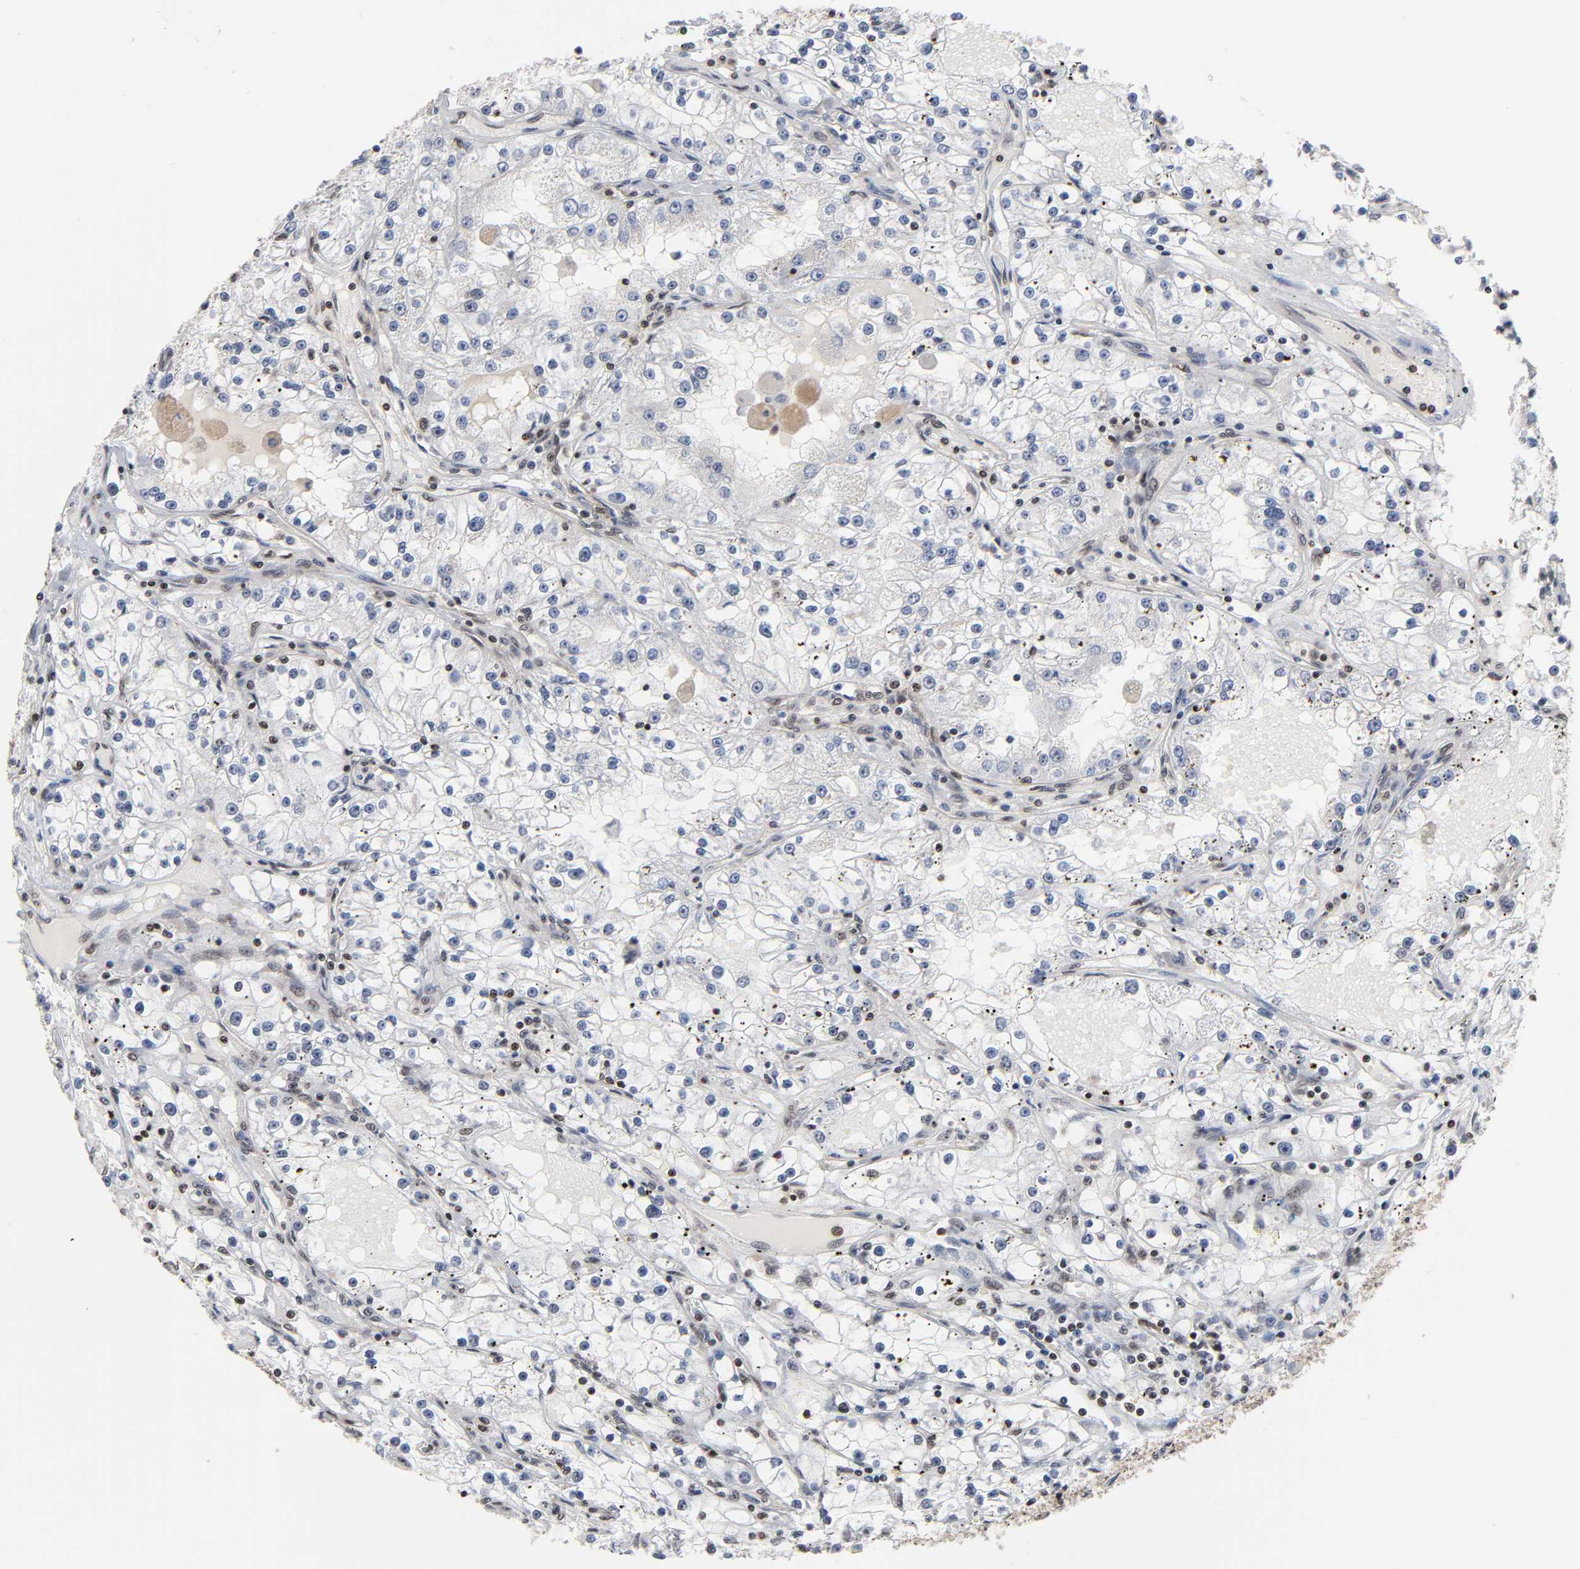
{"staining": {"intensity": "negative", "quantity": "none", "location": "none"}, "tissue": "renal cancer", "cell_type": "Tumor cells", "image_type": "cancer", "snomed": [{"axis": "morphology", "description": "Adenocarcinoma, NOS"}, {"axis": "topography", "description": "Kidney"}], "caption": "Immunohistochemistry photomicrograph of neoplastic tissue: renal adenocarcinoma stained with DAB reveals no significant protein positivity in tumor cells.", "gene": "ILKAP", "patient": {"sex": "male", "age": 56}}